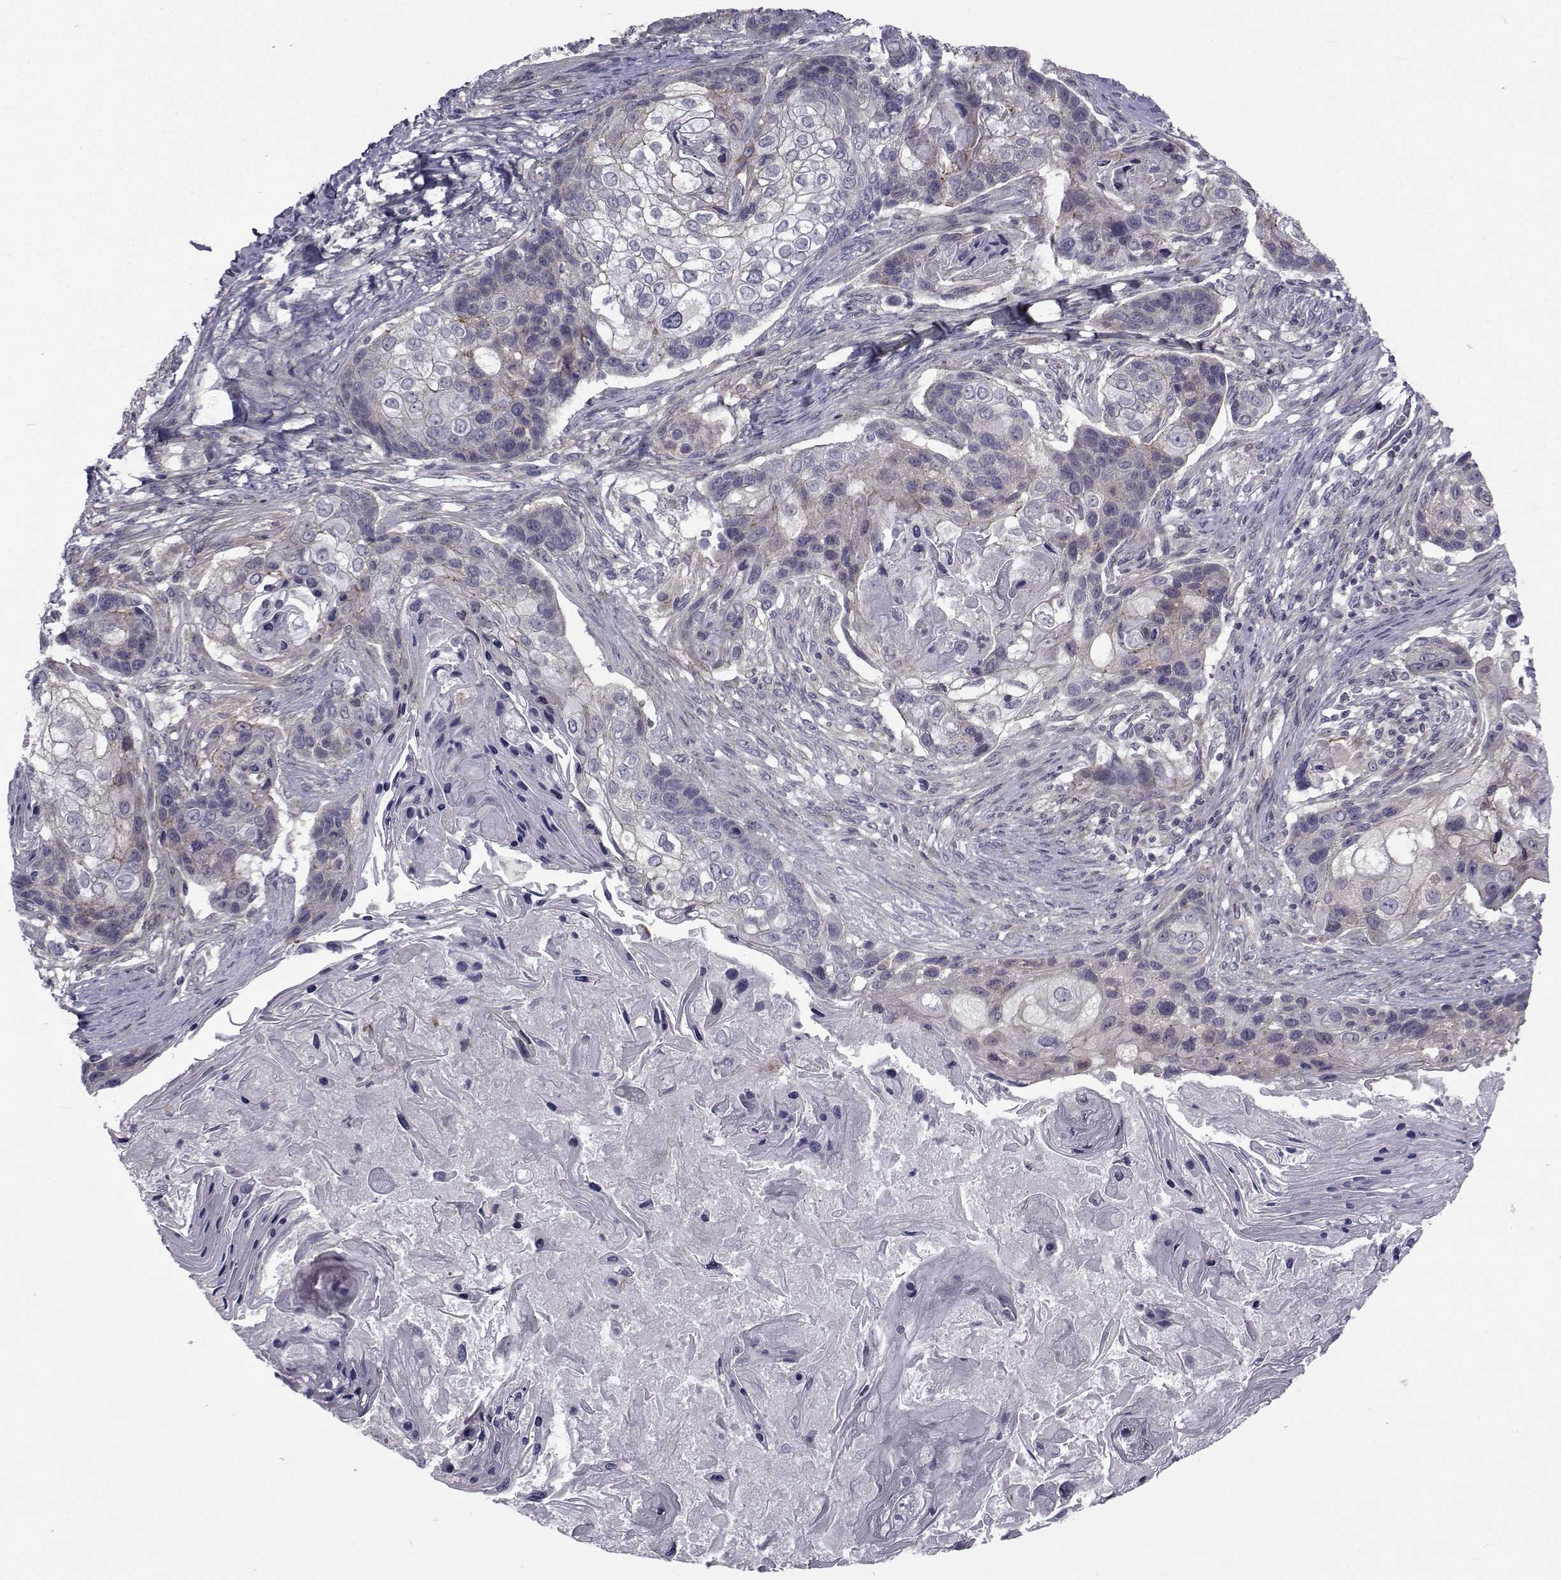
{"staining": {"intensity": "moderate", "quantity": "<25%", "location": "cytoplasmic/membranous"}, "tissue": "lung cancer", "cell_type": "Tumor cells", "image_type": "cancer", "snomed": [{"axis": "morphology", "description": "Squamous cell carcinoma, NOS"}, {"axis": "topography", "description": "Lung"}], "caption": "Lung squamous cell carcinoma tissue shows moderate cytoplasmic/membranous staining in approximately <25% of tumor cells, visualized by immunohistochemistry.", "gene": "SLC30A10", "patient": {"sex": "male", "age": 69}}